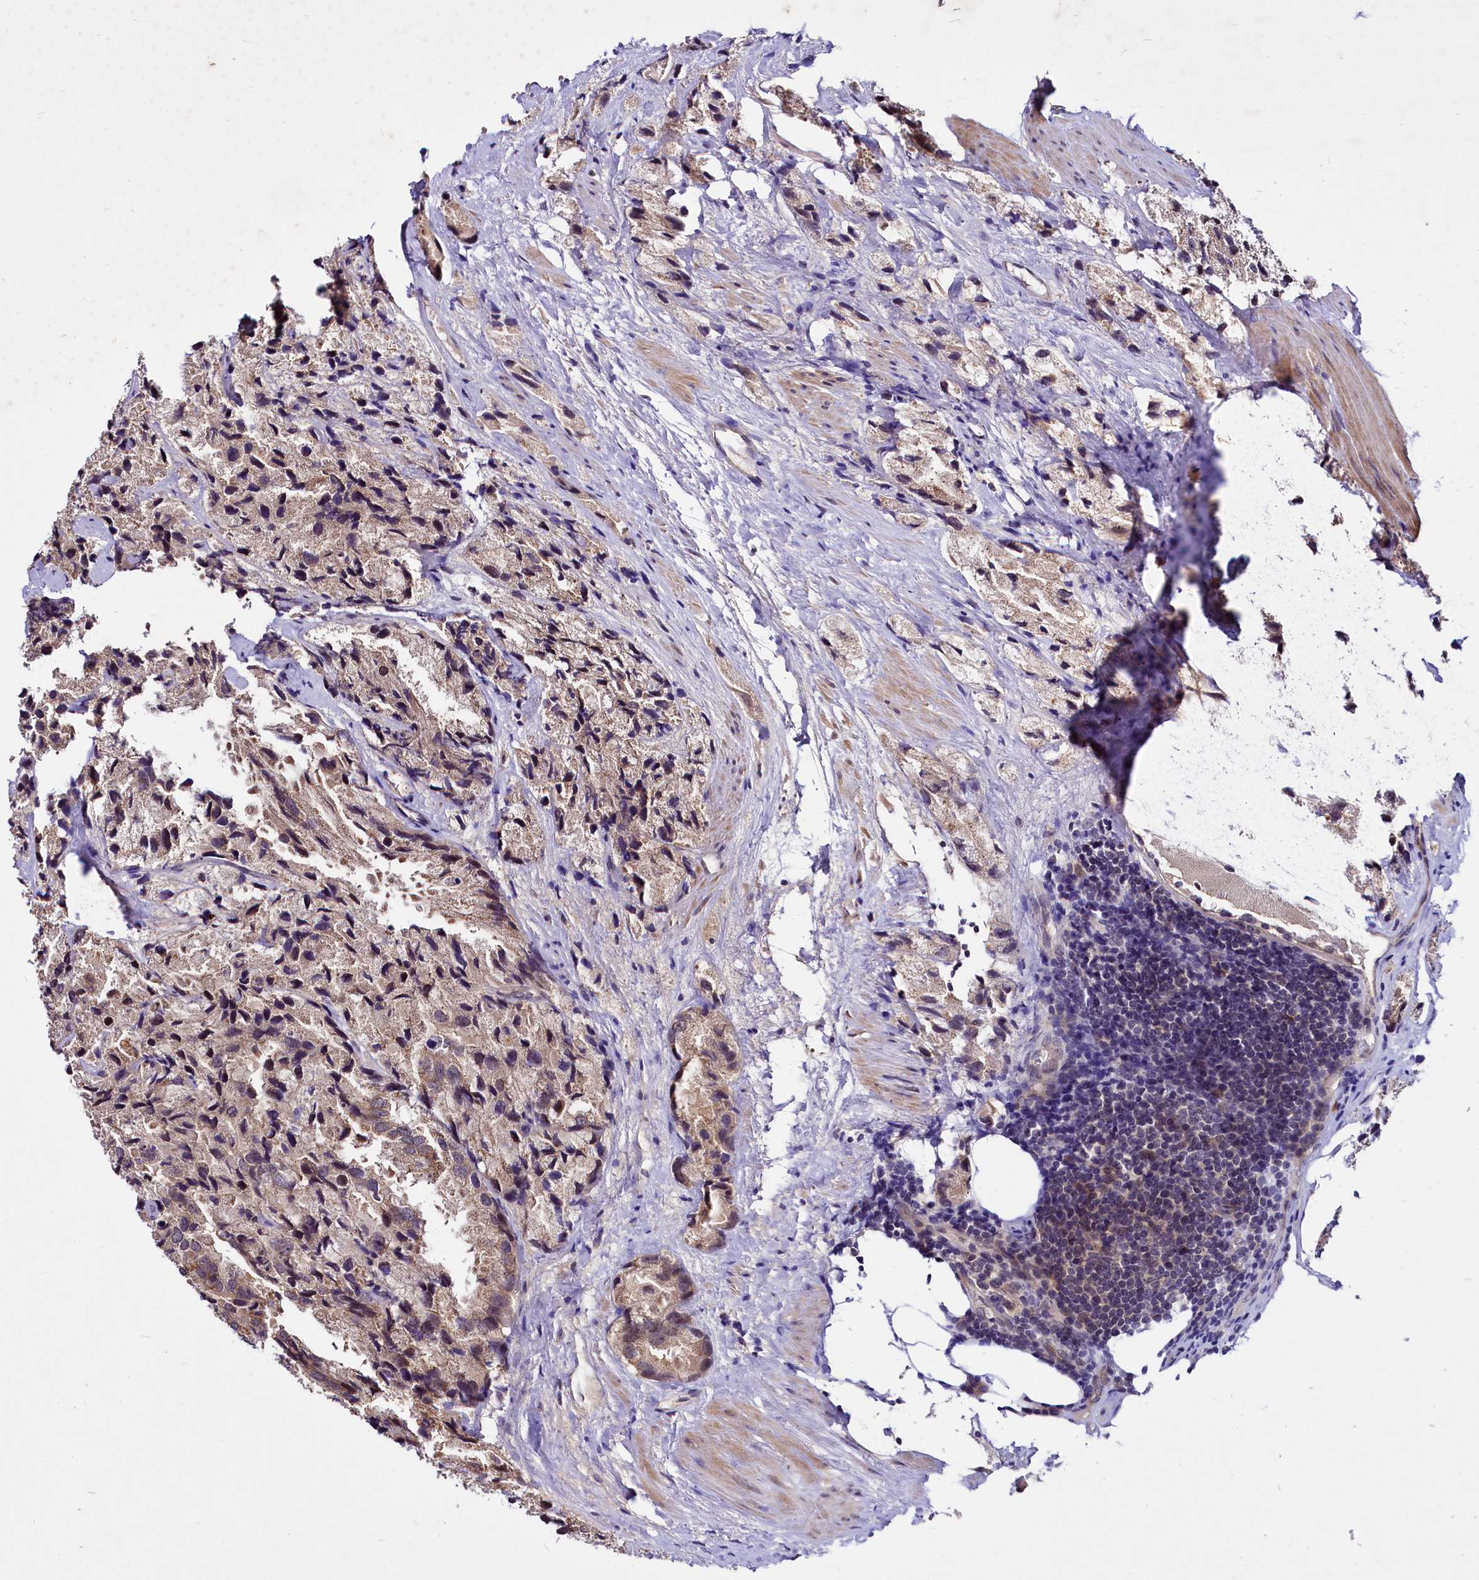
{"staining": {"intensity": "weak", "quantity": ">75%", "location": "cytoplasmic/membranous,nuclear"}, "tissue": "prostate cancer", "cell_type": "Tumor cells", "image_type": "cancer", "snomed": [{"axis": "morphology", "description": "Adenocarcinoma, High grade"}, {"axis": "topography", "description": "Prostate"}], "caption": "Immunohistochemical staining of human prostate cancer displays low levels of weak cytoplasmic/membranous and nuclear protein positivity in approximately >75% of tumor cells.", "gene": "UBE3A", "patient": {"sex": "male", "age": 66}}